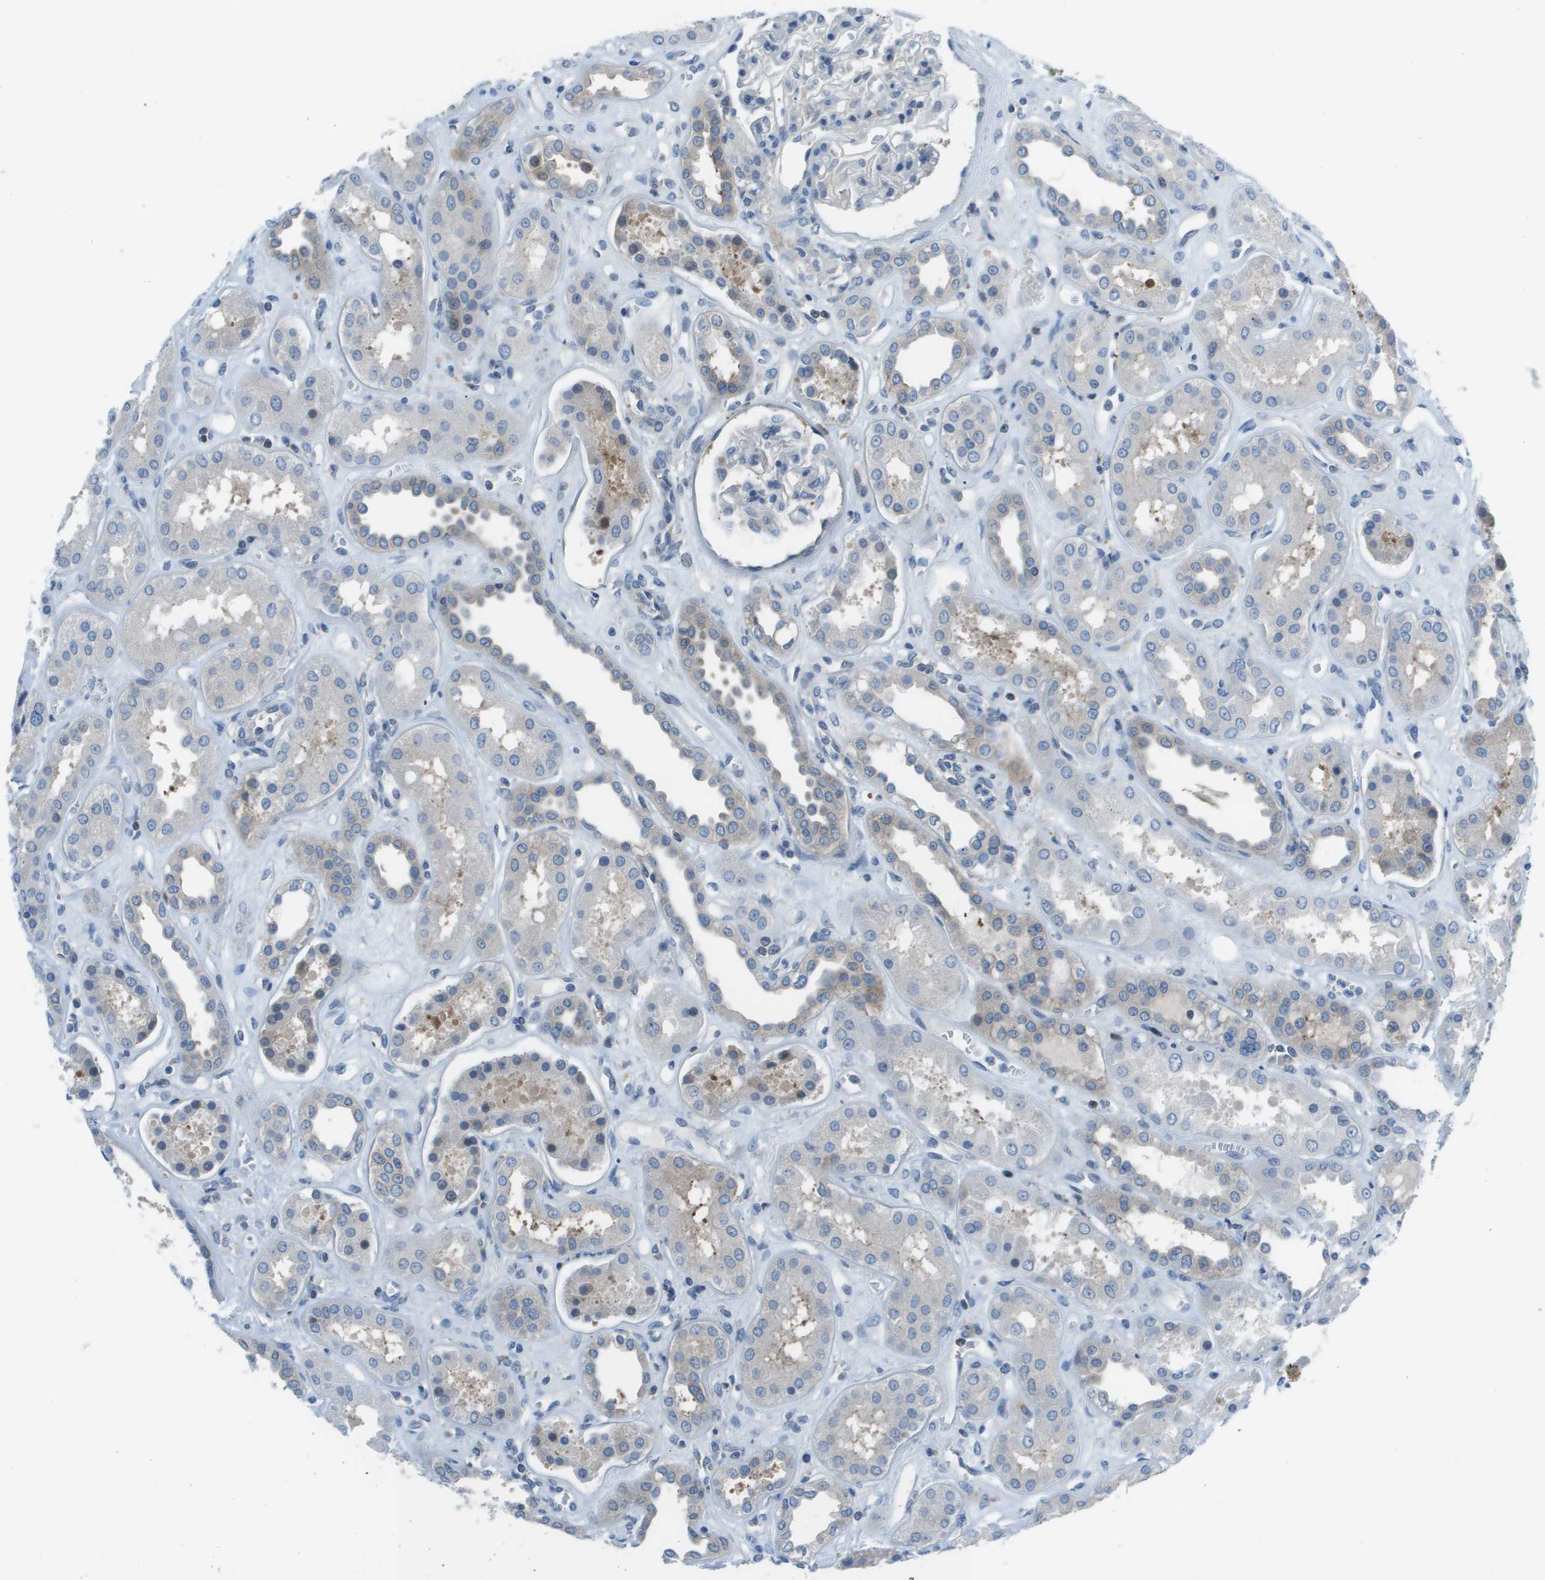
{"staining": {"intensity": "negative", "quantity": "none", "location": "none"}, "tissue": "kidney", "cell_type": "Cells in glomeruli", "image_type": "normal", "snomed": [{"axis": "morphology", "description": "Normal tissue, NOS"}, {"axis": "topography", "description": "Kidney"}], "caption": "Immunohistochemical staining of normal human kidney shows no significant positivity in cells in glomeruli. Nuclei are stained in blue.", "gene": "STIP1", "patient": {"sex": "male", "age": 59}}